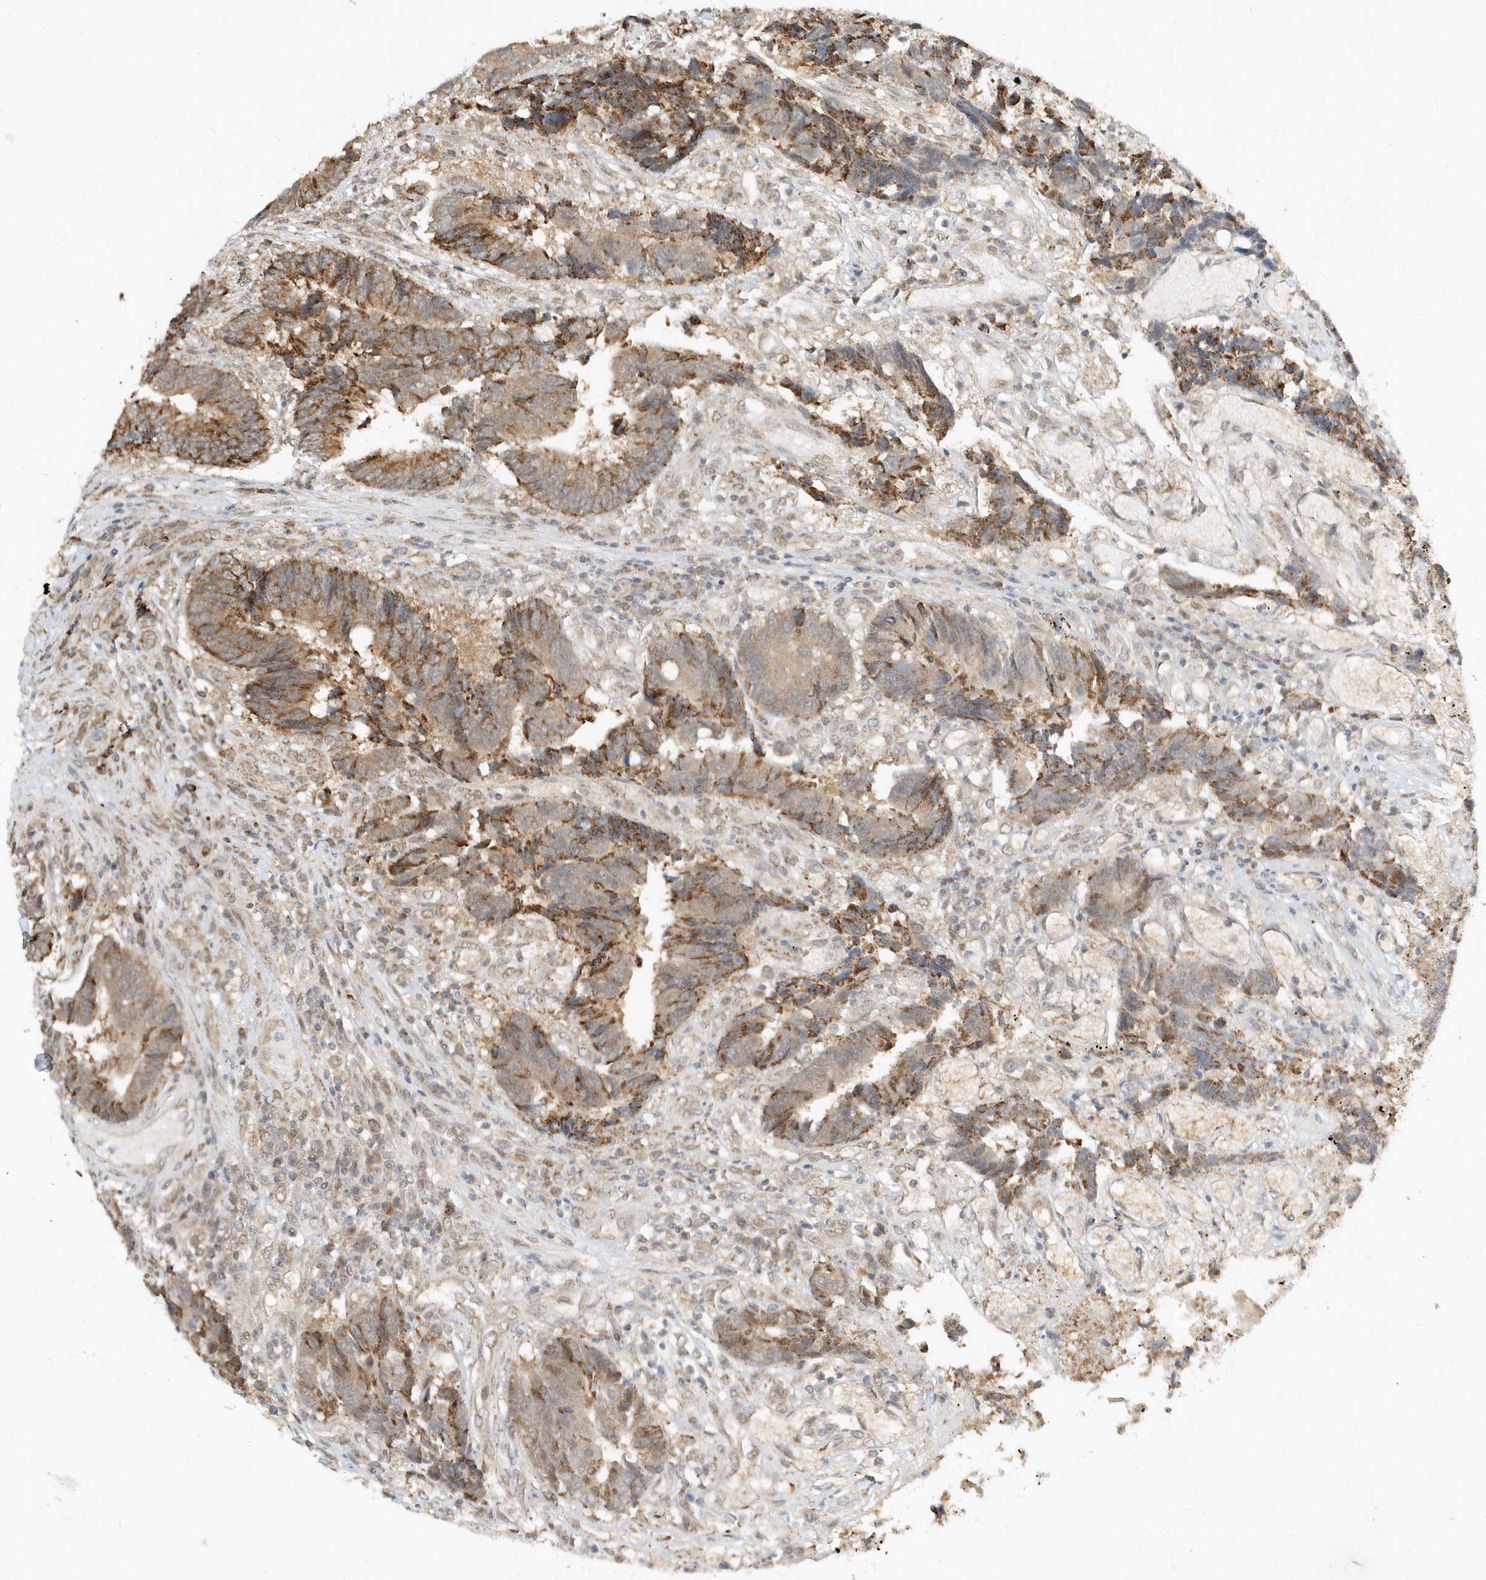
{"staining": {"intensity": "moderate", "quantity": ">75%", "location": "cytoplasmic/membranous"}, "tissue": "colorectal cancer", "cell_type": "Tumor cells", "image_type": "cancer", "snomed": [{"axis": "morphology", "description": "Adenocarcinoma, NOS"}, {"axis": "topography", "description": "Rectum"}], "caption": "High-magnification brightfield microscopy of colorectal adenocarcinoma stained with DAB (3,3'-diaminobenzidine) (brown) and counterstained with hematoxylin (blue). tumor cells exhibit moderate cytoplasmic/membranous positivity is appreciated in approximately>75% of cells.", "gene": "PSMD6", "patient": {"sex": "male", "age": 84}}